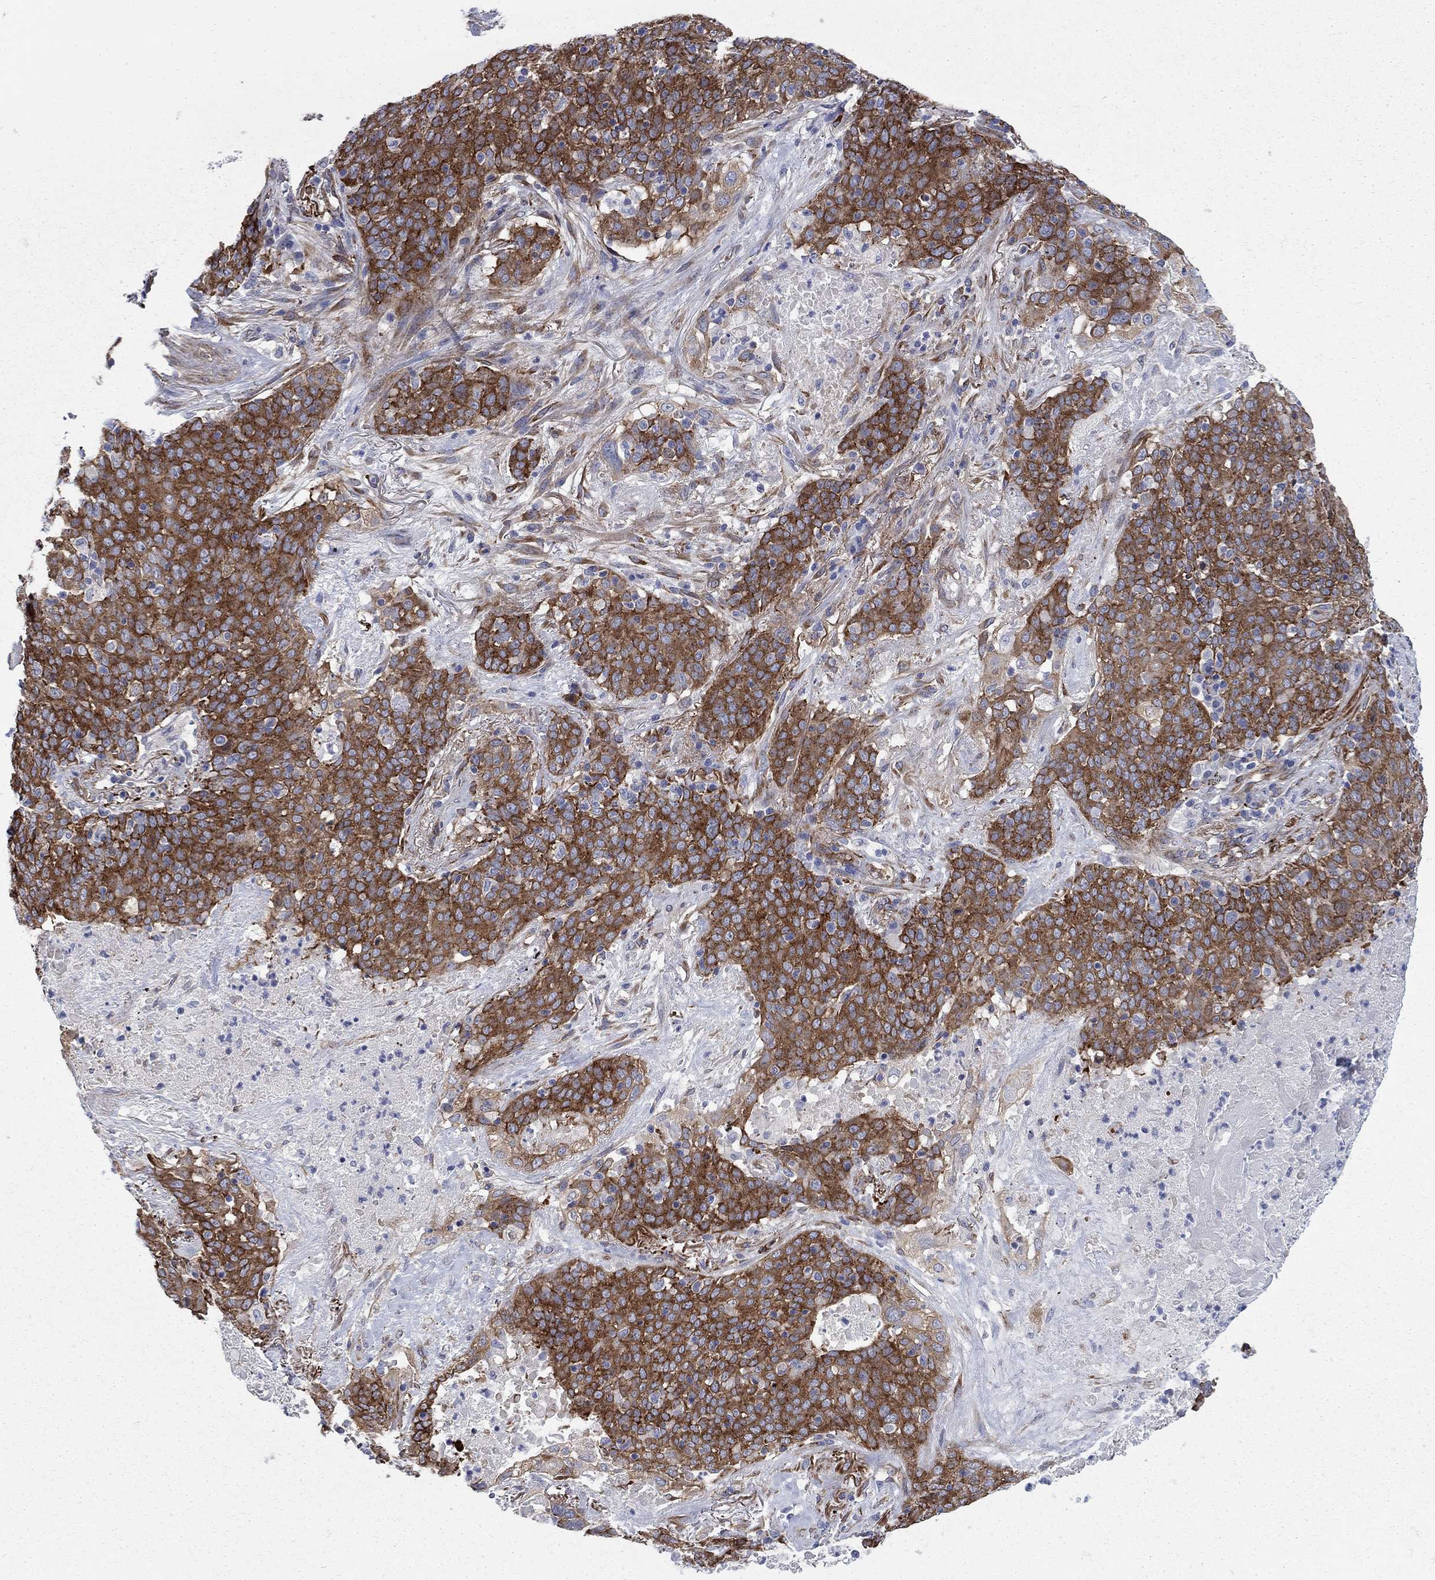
{"staining": {"intensity": "negative", "quantity": "none", "location": "none"}, "tissue": "lung cancer", "cell_type": "Tumor cells", "image_type": "cancer", "snomed": [{"axis": "morphology", "description": "Squamous cell carcinoma, NOS"}, {"axis": "topography", "description": "Lung"}], "caption": "Tumor cells are negative for brown protein staining in lung cancer (squamous cell carcinoma).", "gene": "SEPTIN8", "patient": {"sex": "male", "age": 82}}